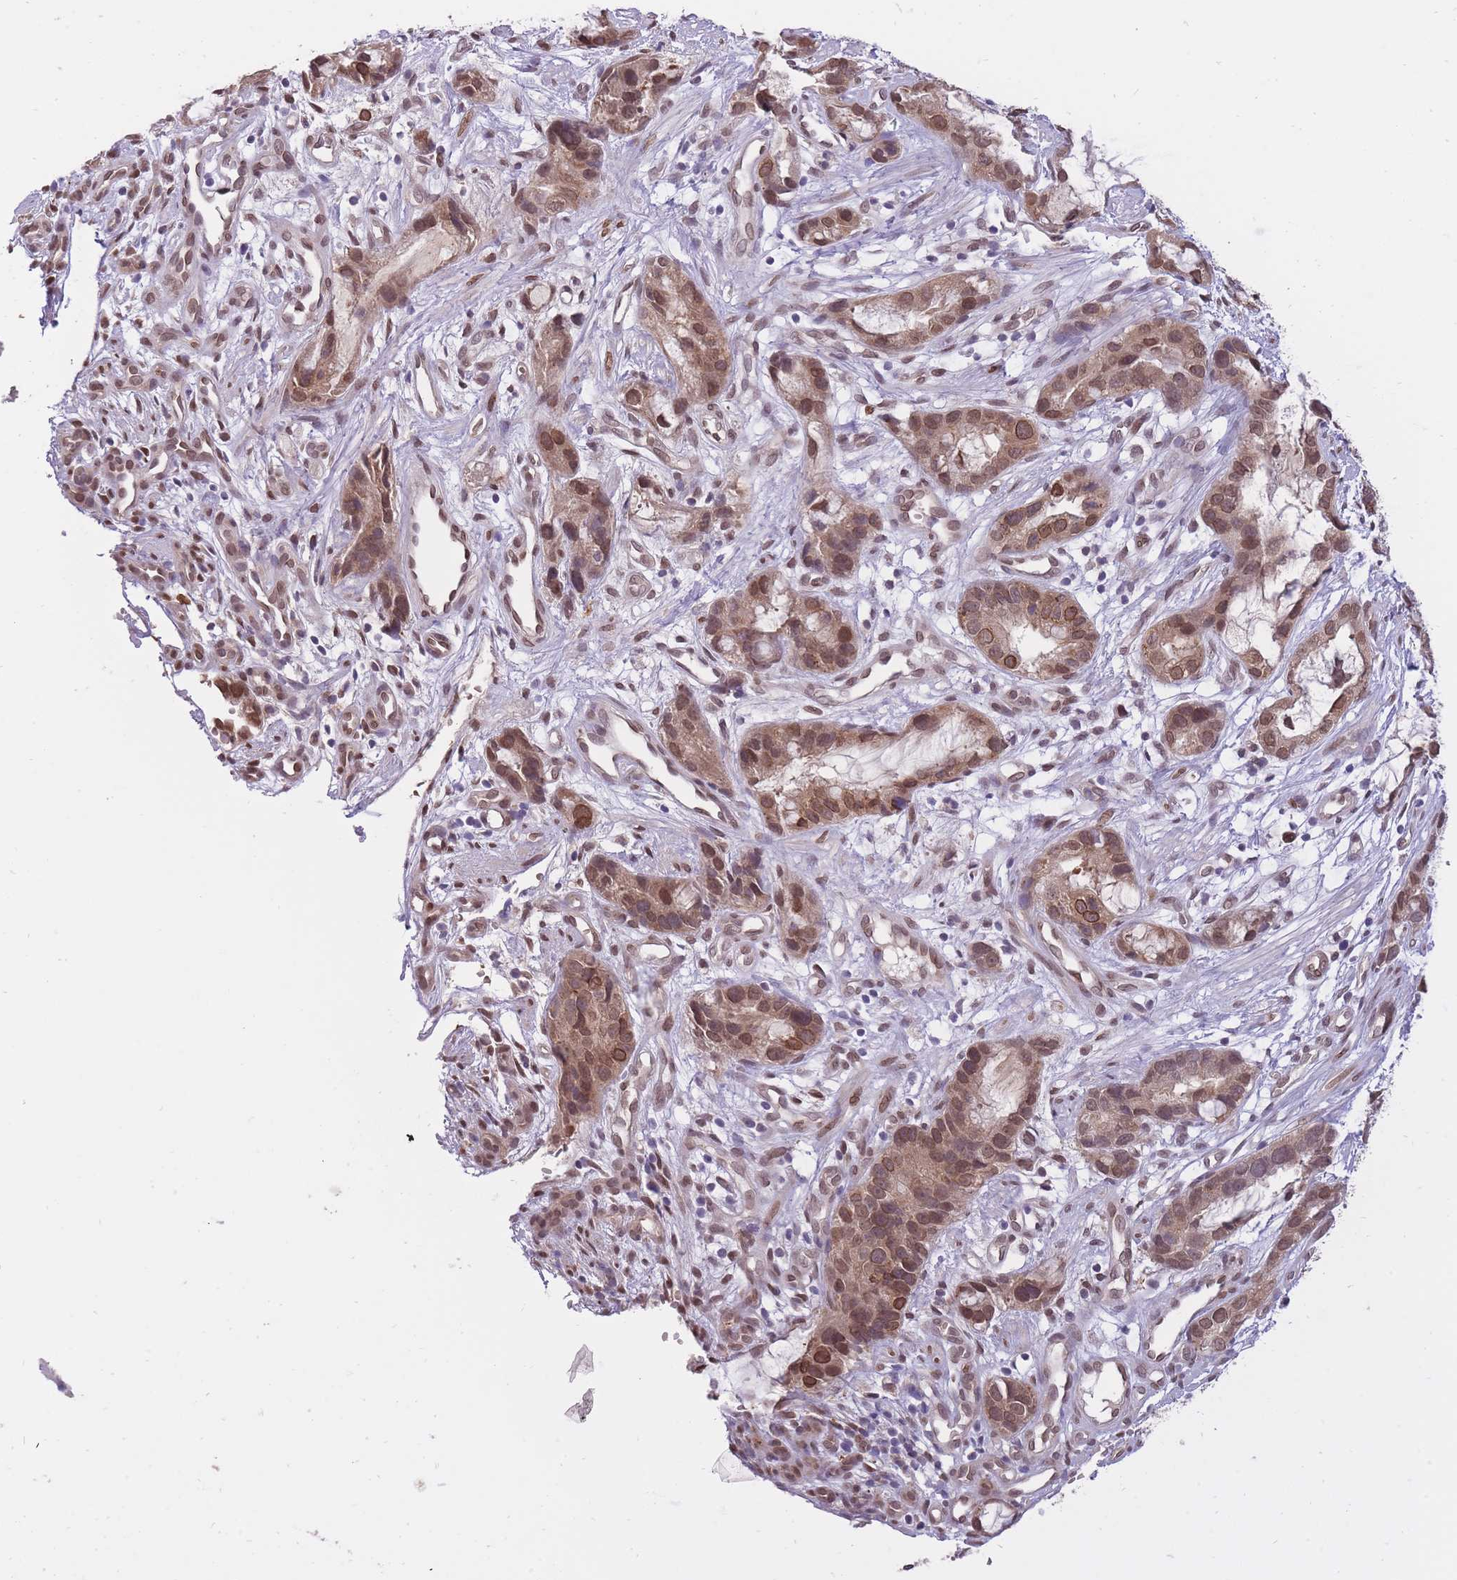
{"staining": {"intensity": "moderate", "quantity": ">75%", "location": "cytoplasmic/membranous,nuclear"}, "tissue": "stomach cancer", "cell_type": "Tumor cells", "image_type": "cancer", "snomed": [{"axis": "morphology", "description": "Adenocarcinoma, NOS"}, {"axis": "topography", "description": "Stomach"}], "caption": "Moderate cytoplasmic/membranous and nuclear staining for a protein is present in about >75% of tumor cells of stomach adenocarcinoma using IHC.", "gene": "CDIP1", "patient": {"sex": "male", "age": 55}}